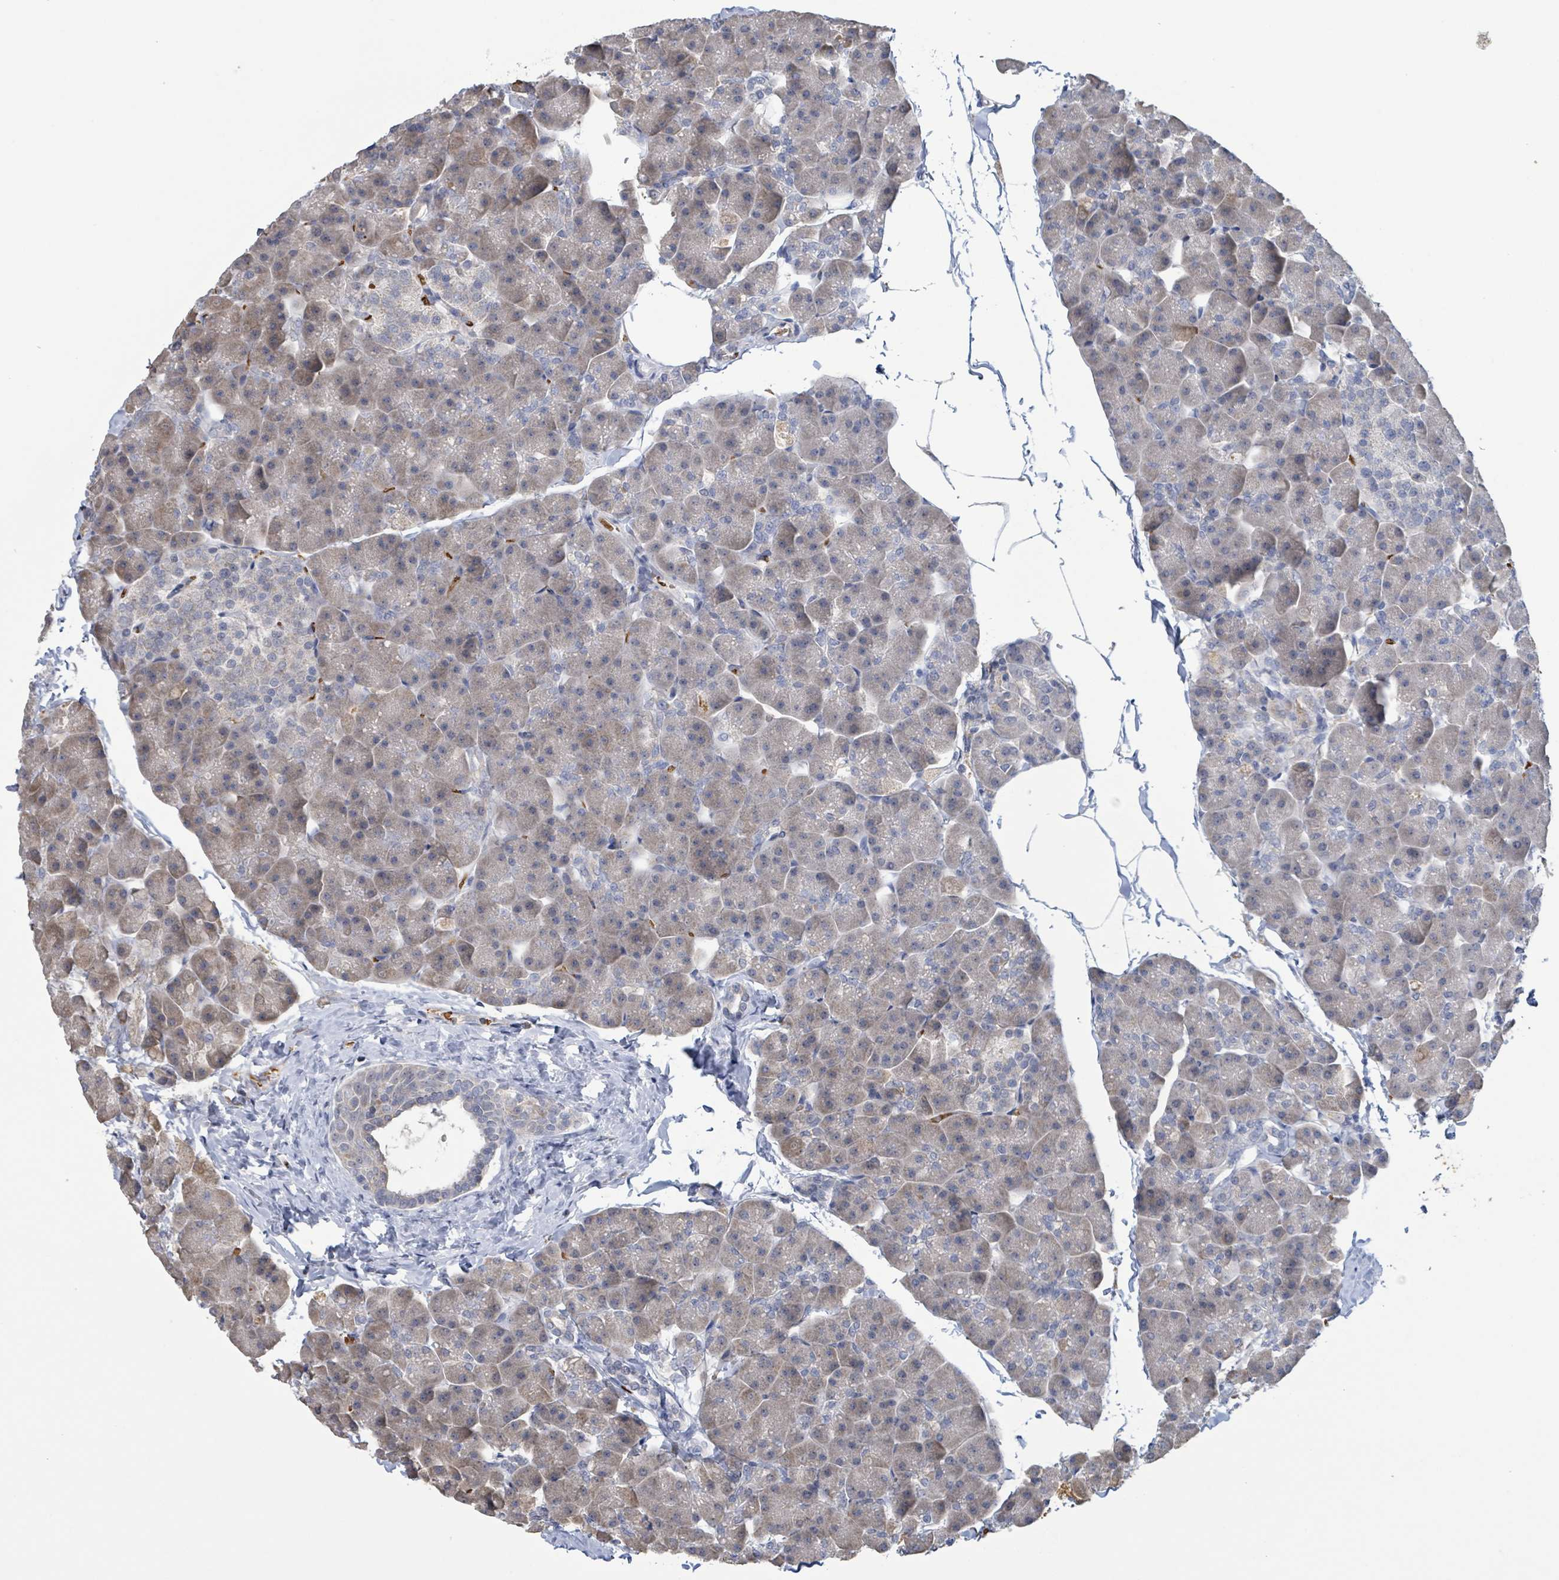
{"staining": {"intensity": "moderate", "quantity": "25%-75%", "location": "cytoplasmic/membranous"}, "tissue": "pancreas", "cell_type": "Exocrine glandular cells", "image_type": "normal", "snomed": [{"axis": "morphology", "description": "Normal tissue, NOS"}, {"axis": "topography", "description": "Pancreas"}], "caption": "An image of human pancreas stained for a protein exhibits moderate cytoplasmic/membranous brown staining in exocrine glandular cells.", "gene": "SEBOX", "patient": {"sex": "male", "age": 35}}